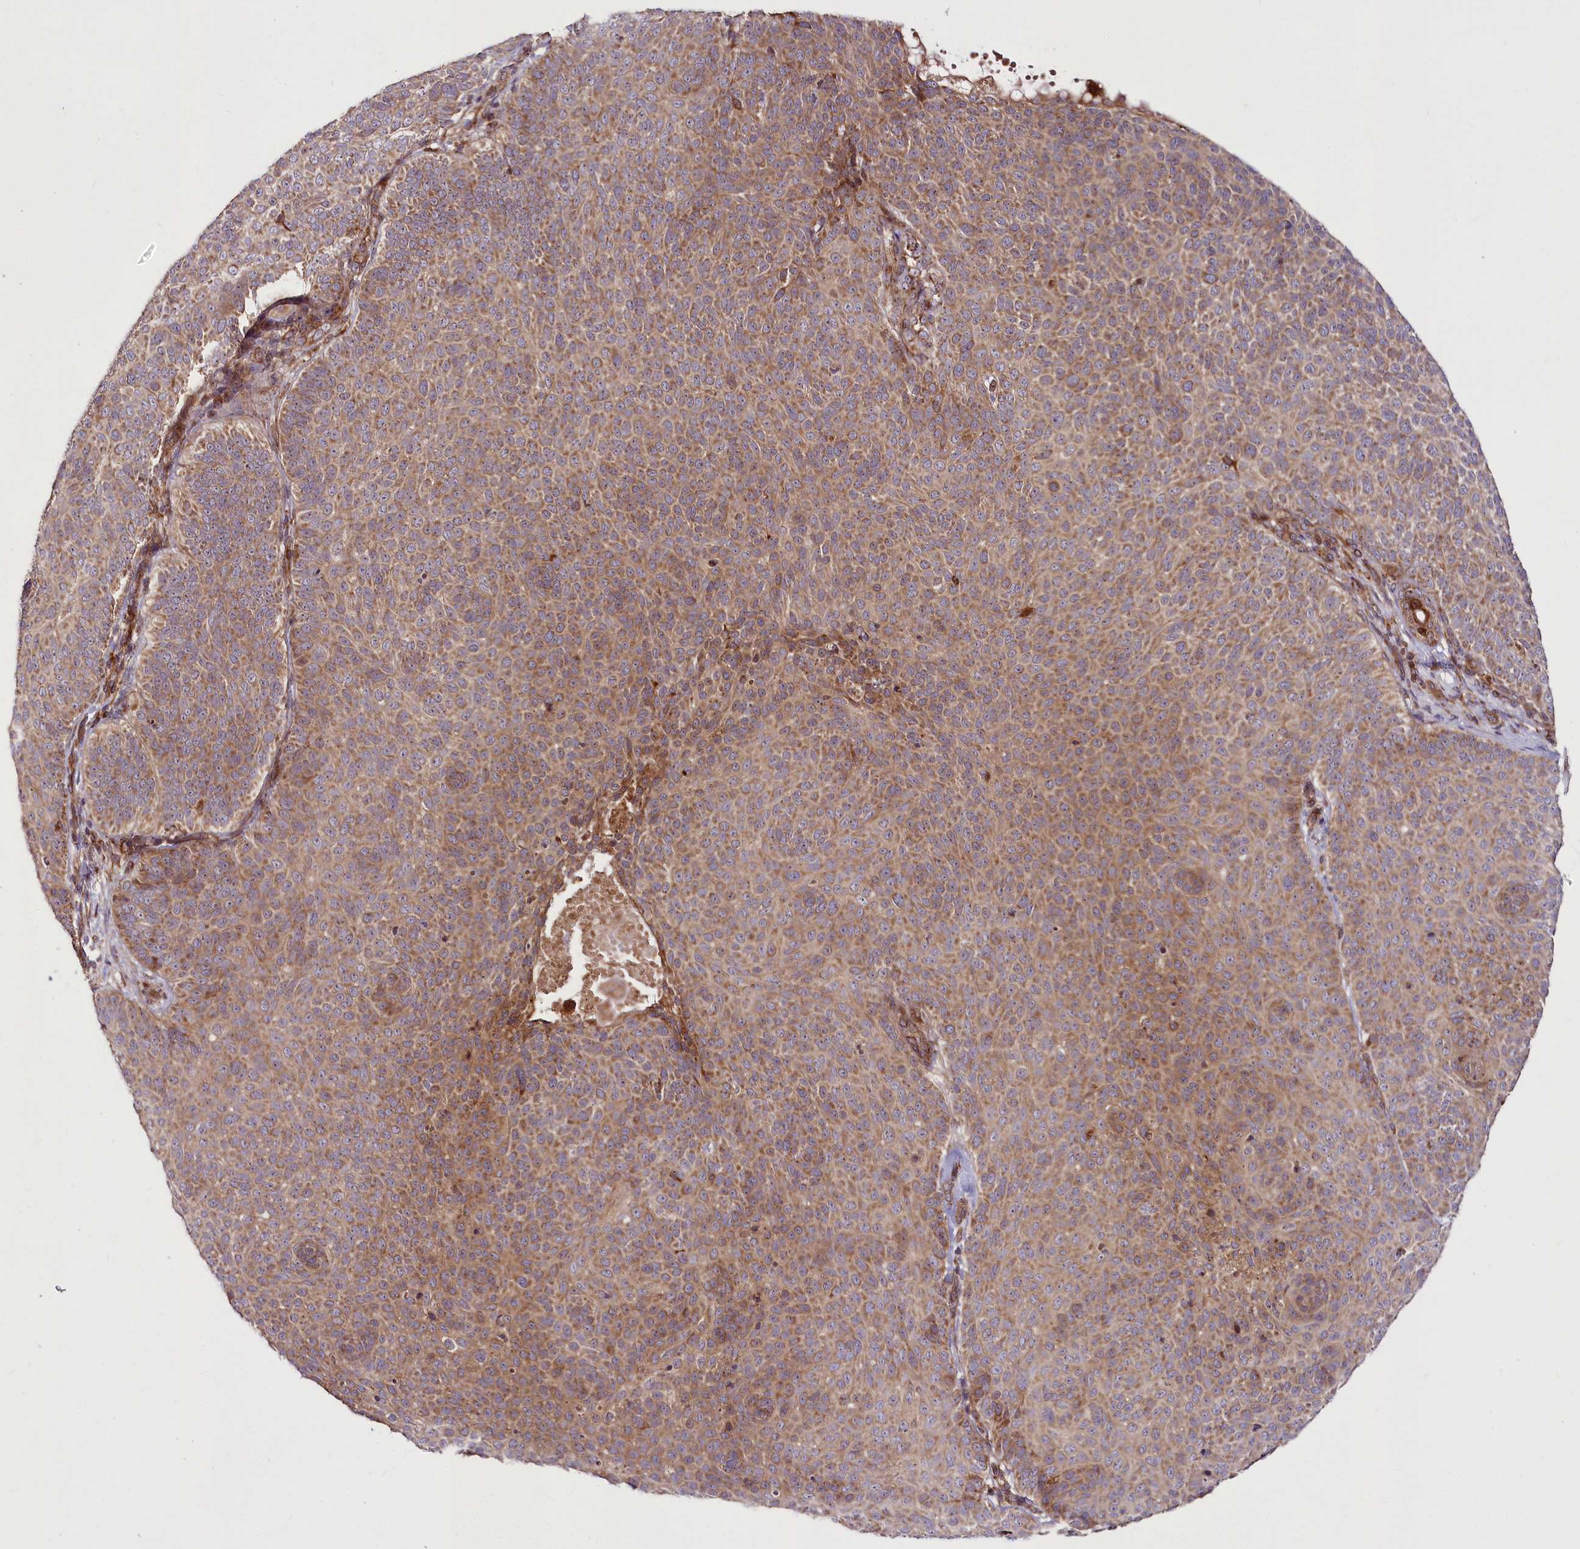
{"staining": {"intensity": "moderate", "quantity": ">75%", "location": "cytoplasmic/membranous"}, "tissue": "skin cancer", "cell_type": "Tumor cells", "image_type": "cancer", "snomed": [{"axis": "morphology", "description": "Basal cell carcinoma"}, {"axis": "topography", "description": "Skin"}], "caption": "High-magnification brightfield microscopy of basal cell carcinoma (skin) stained with DAB (3,3'-diaminobenzidine) (brown) and counterstained with hematoxylin (blue). tumor cells exhibit moderate cytoplasmic/membranous positivity is identified in about>75% of cells.", "gene": "RAB7A", "patient": {"sex": "male", "age": 85}}